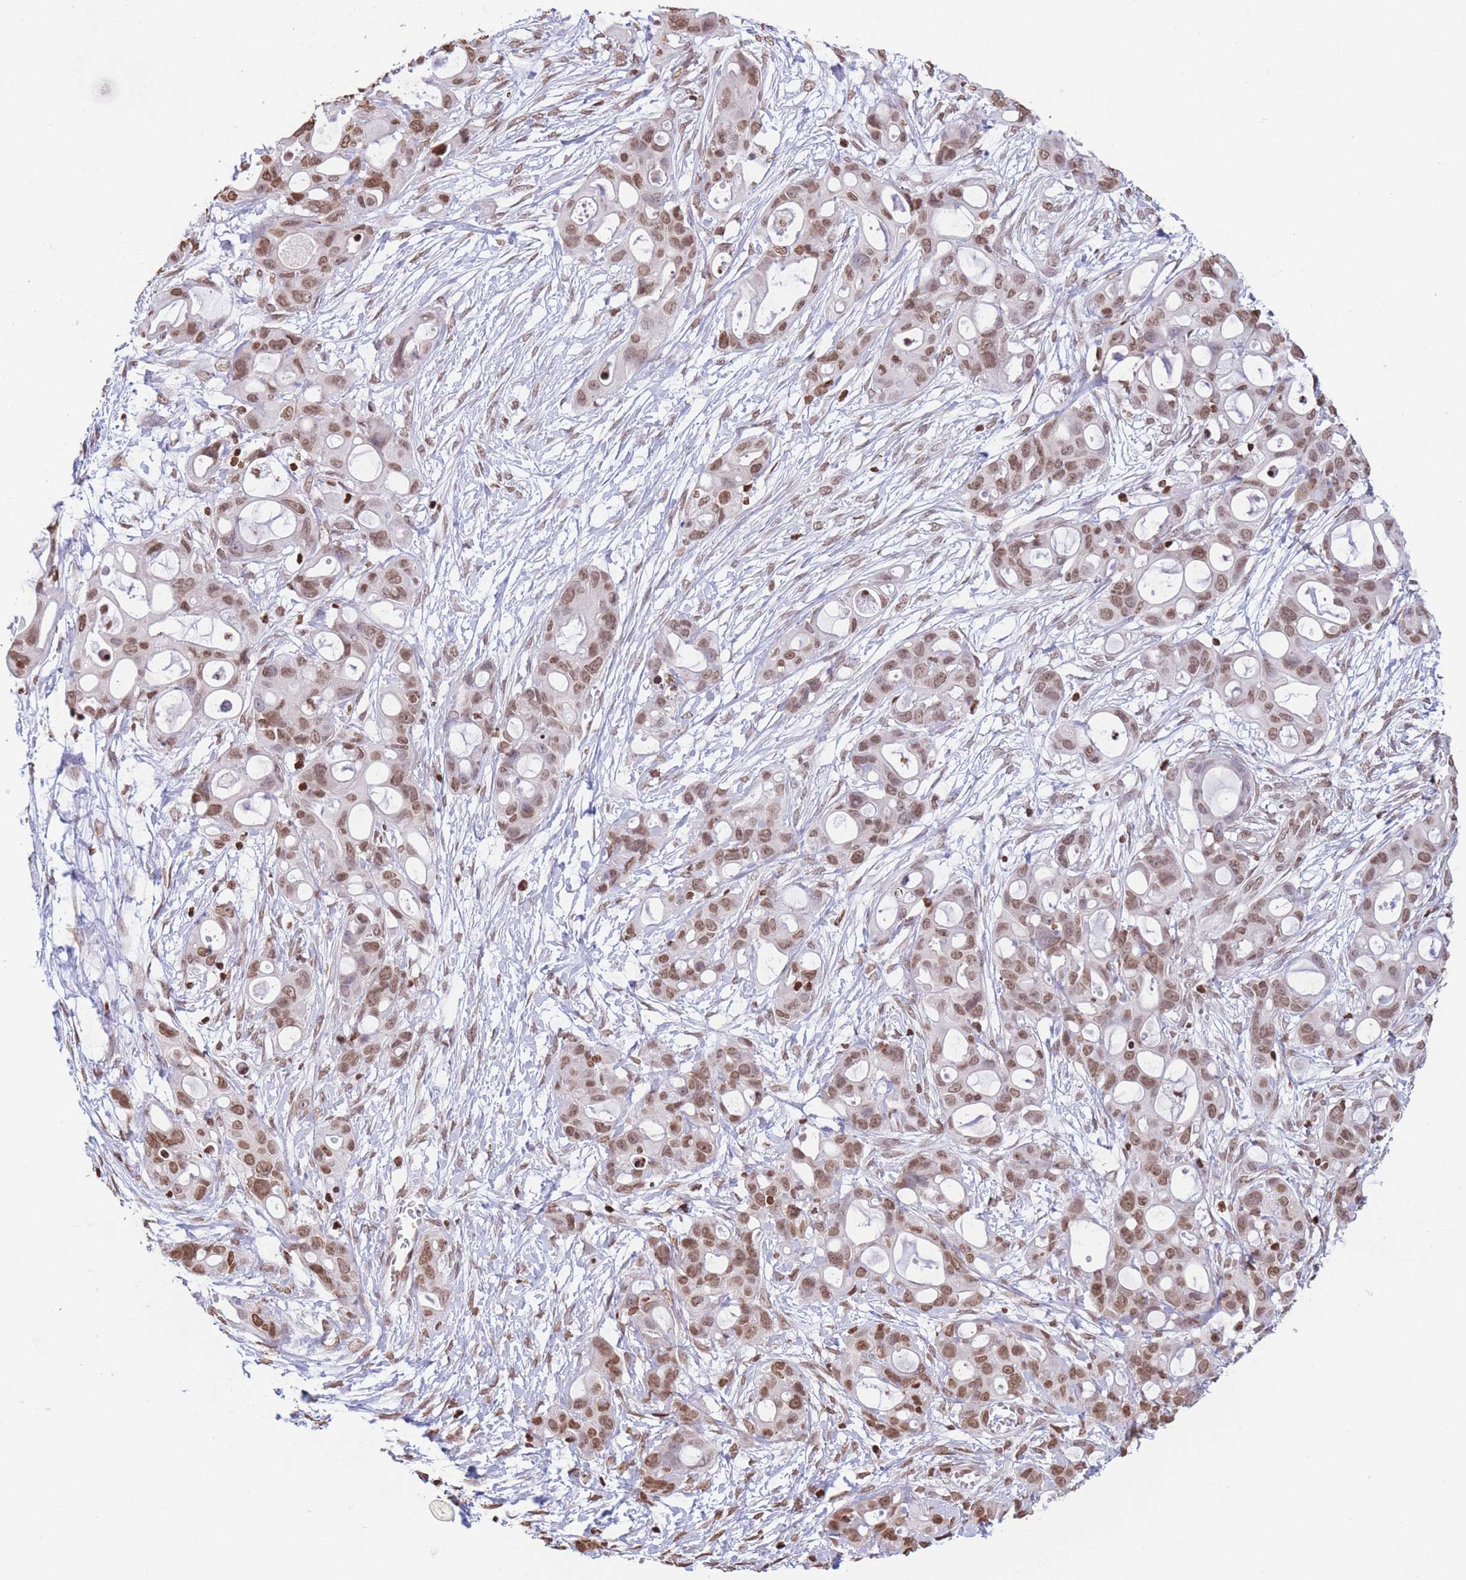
{"staining": {"intensity": "moderate", "quantity": ">75%", "location": "nuclear"}, "tissue": "ovarian cancer", "cell_type": "Tumor cells", "image_type": "cancer", "snomed": [{"axis": "morphology", "description": "Cystadenocarcinoma, mucinous, NOS"}, {"axis": "topography", "description": "Ovary"}], "caption": "Ovarian cancer (mucinous cystadenocarcinoma) stained with immunohistochemistry (IHC) demonstrates moderate nuclear expression in approximately >75% of tumor cells.", "gene": "H2BC11", "patient": {"sex": "female", "age": 70}}